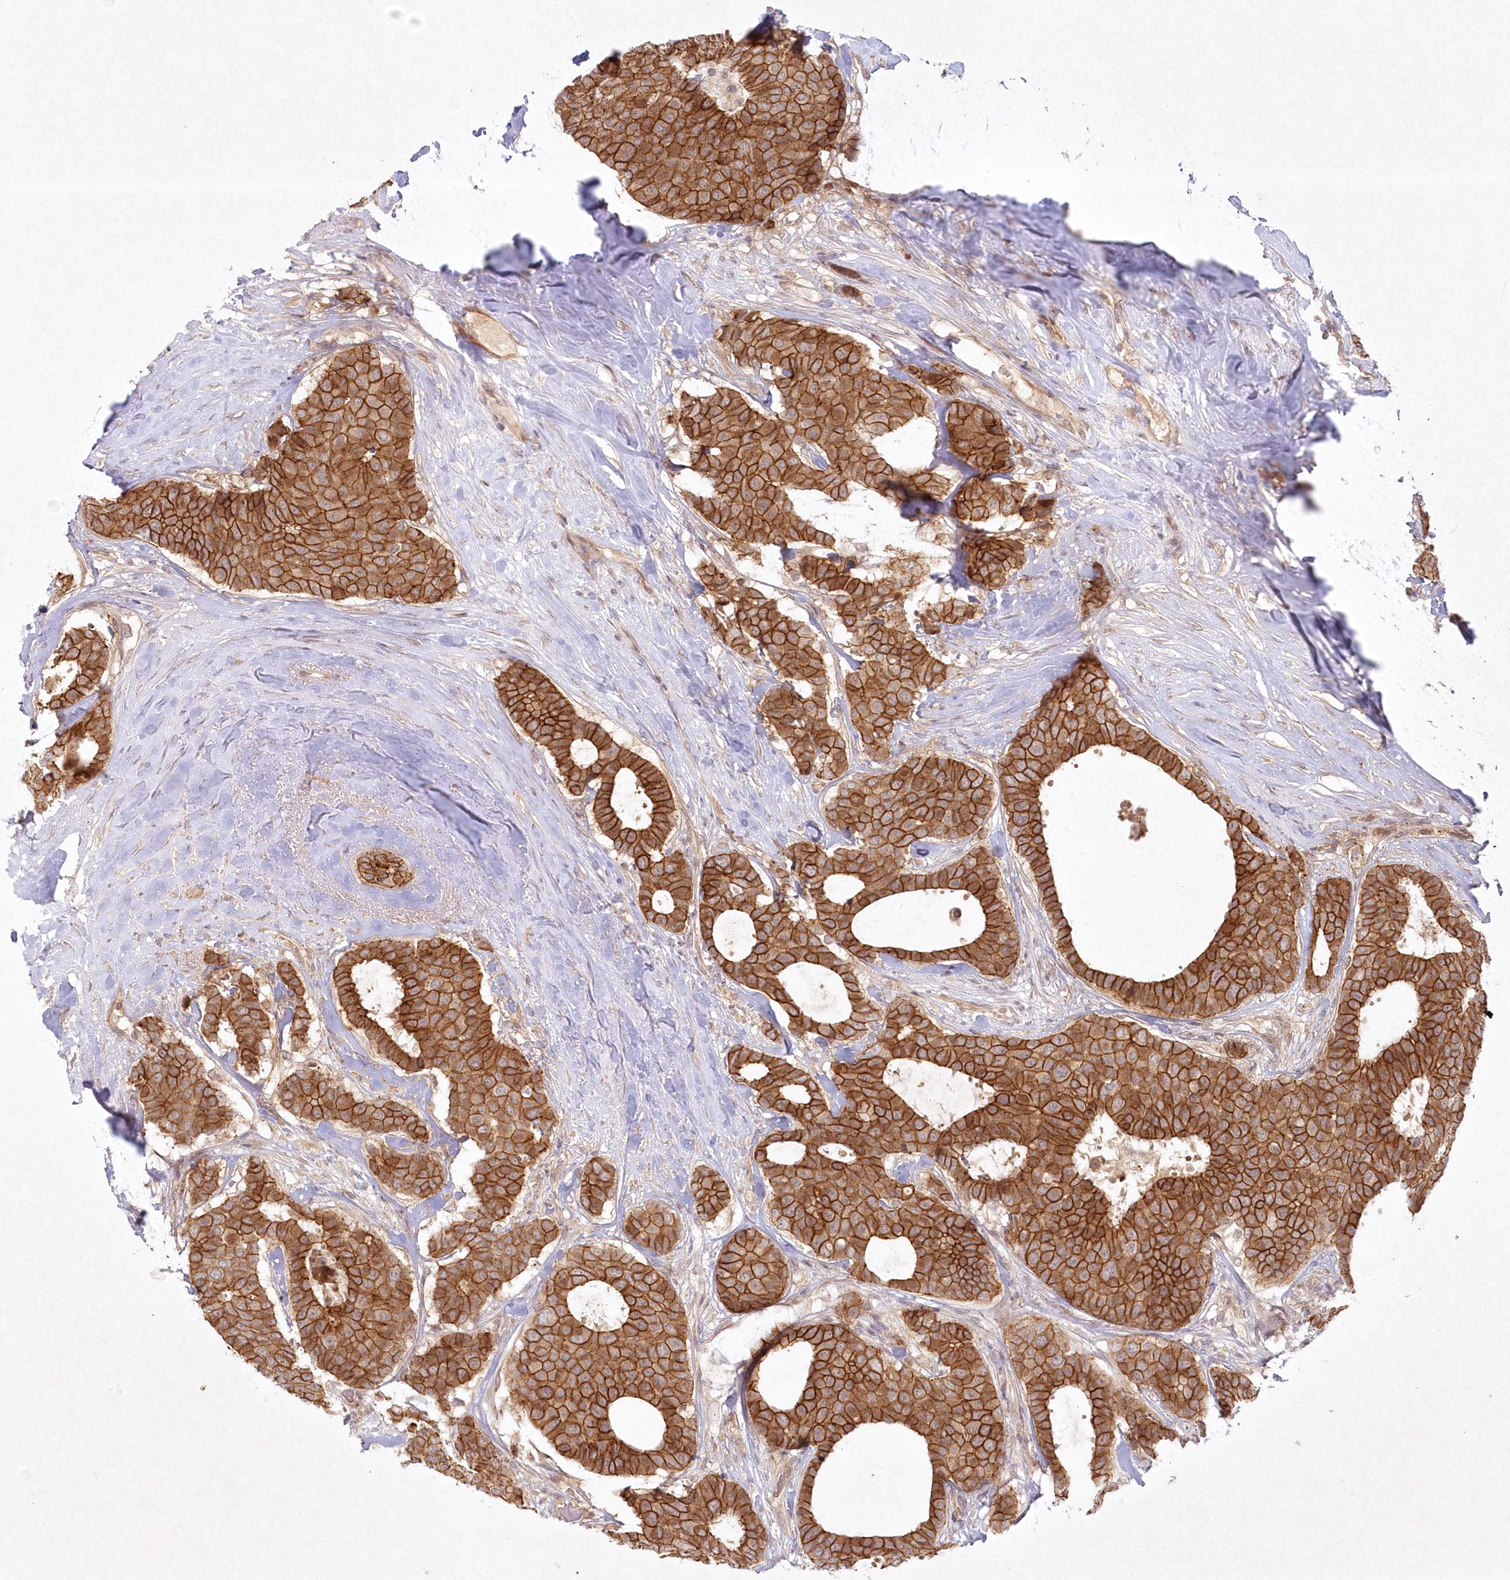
{"staining": {"intensity": "strong", "quantity": ">75%", "location": "cytoplasmic/membranous"}, "tissue": "breast cancer", "cell_type": "Tumor cells", "image_type": "cancer", "snomed": [{"axis": "morphology", "description": "Duct carcinoma"}, {"axis": "topography", "description": "Breast"}], "caption": "Breast cancer stained for a protein exhibits strong cytoplasmic/membranous positivity in tumor cells.", "gene": "TOGARAM2", "patient": {"sex": "female", "age": 75}}